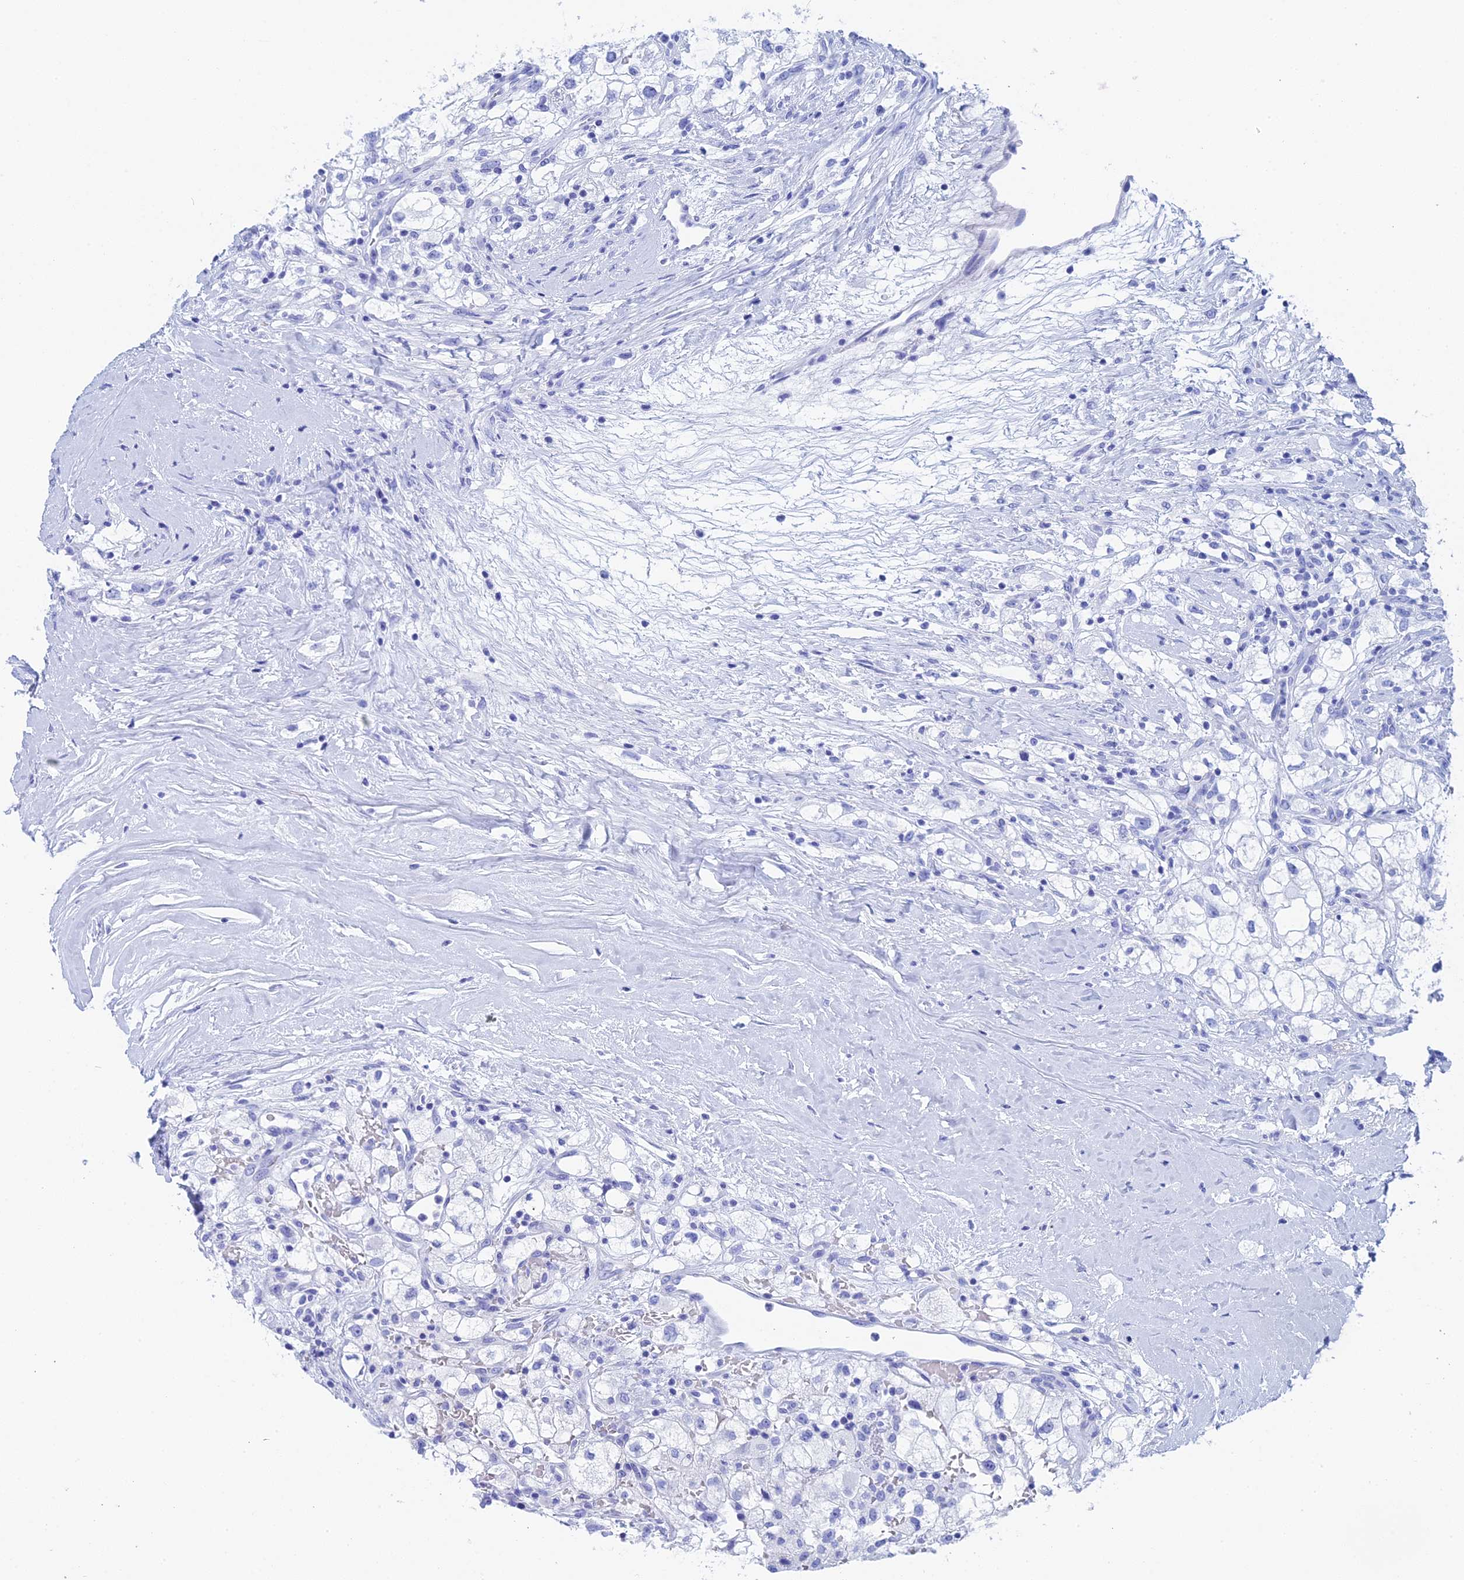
{"staining": {"intensity": "negative", "quantity": "none", "location": "none"}, "tissue": "renal cancer", "cell_type": "Tumor cells", "image_type": "cancer", "snomed": [{"axis": "morphology", "description": "Adenocarcinoma, NOS"}, {"axis": "topography", "description": "Kidney"}], "caption": "This micrograph is of adenocarcinoma (renal) stained with immunohistochemistry to label a protein in brown with the nuclei are counter-stained blue. There is no expression in tumor cells.", "gene": "TEX101", "patient": {"sex": "male", "age": 59}}